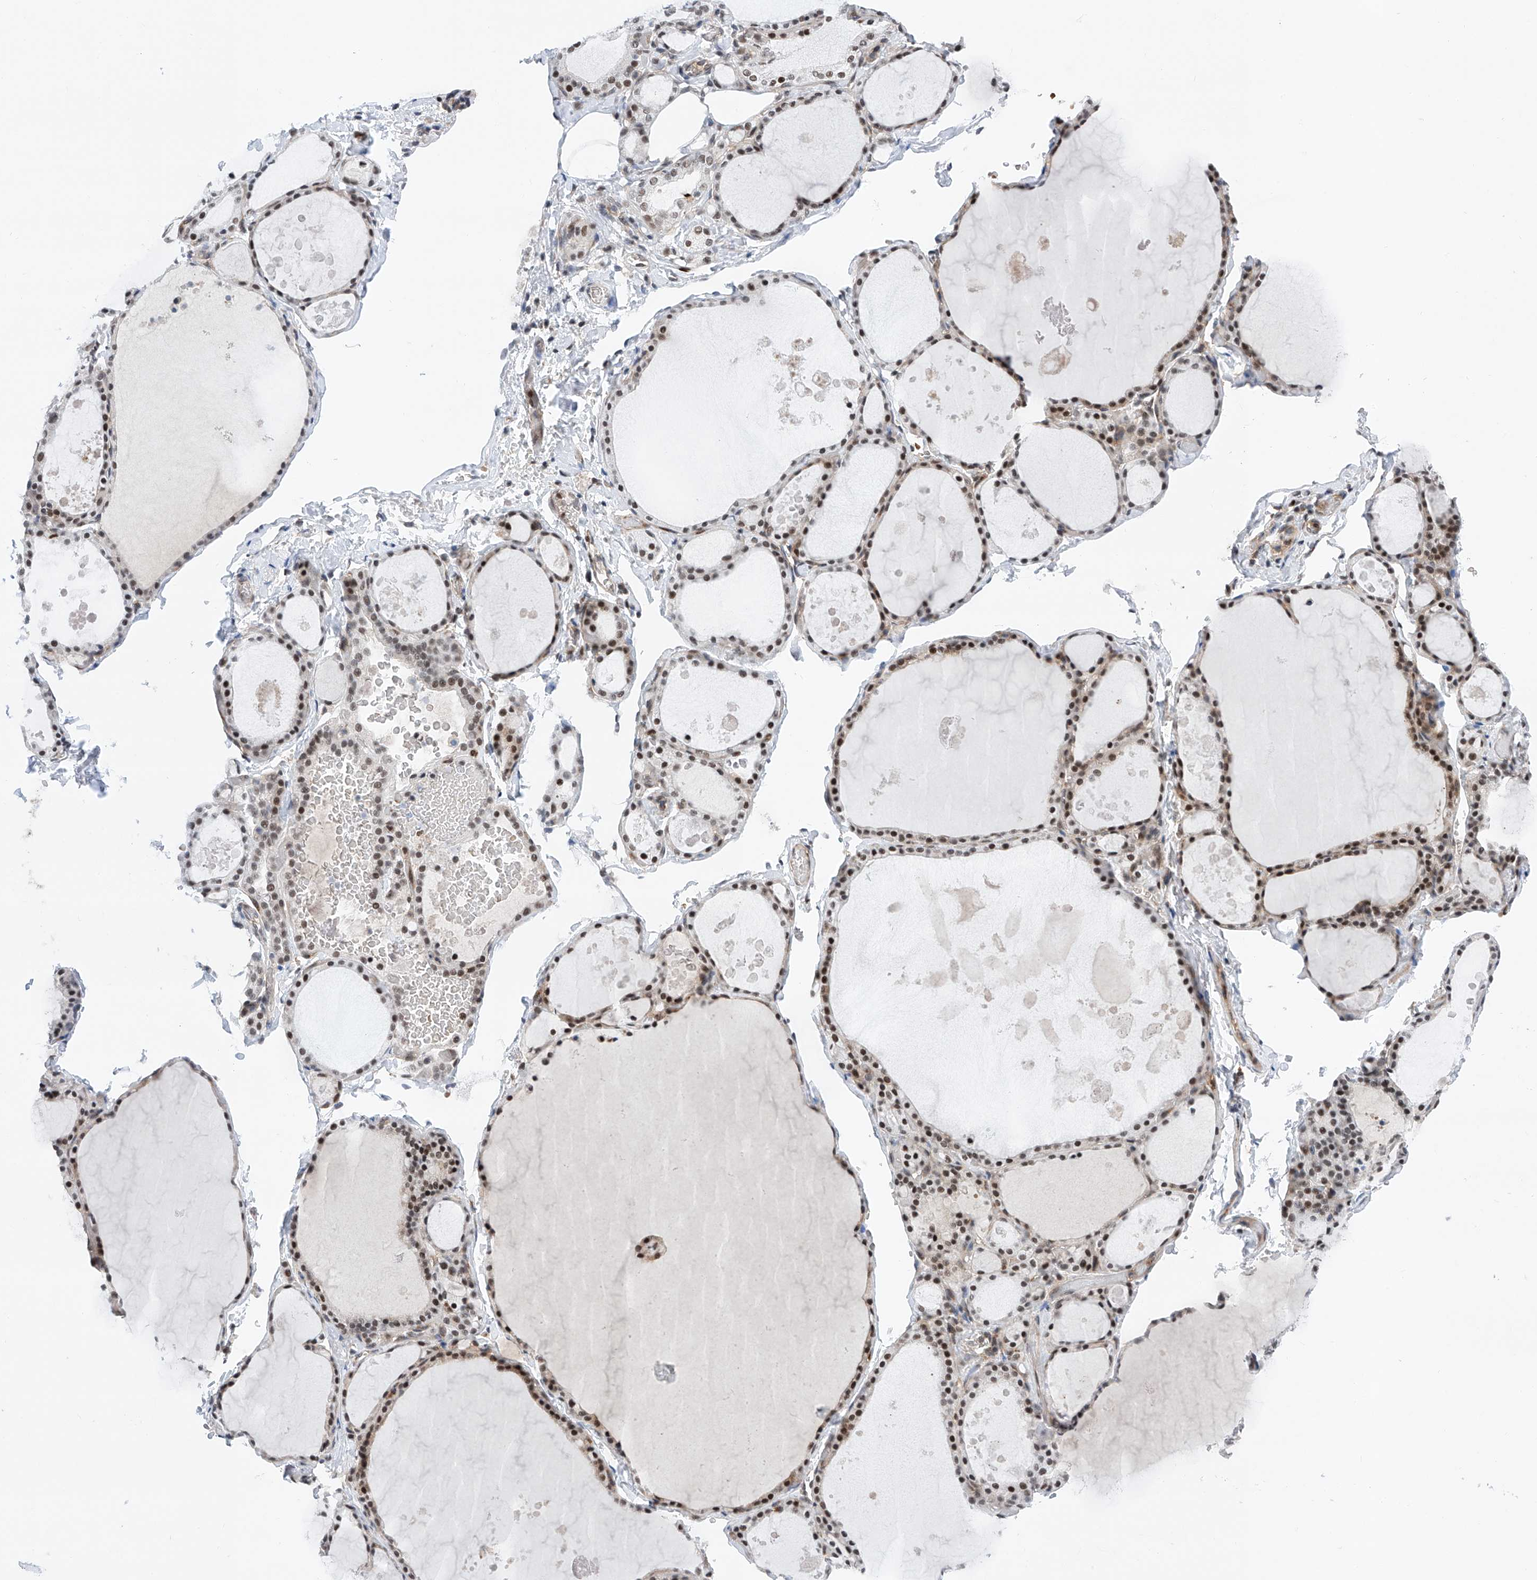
{"staining": {"intensity": "moderate", "quantity": ">75%", "location": "nuclear"}, "tissue": "thyroid gland", "cell_type": "Glandular cells", "image_type": "normal", "snomed": [{"axis": "morphology", "description": "Normal tissue, NOS"}, {"axis": "topography", "description": "Thyroid gland"}], "caption": "A photomicrograph showing moderate nuclear expression in about >75% of glandular cells in unremarkable thyroid gland, as visualized by brown immunohistochemical staining.", "gene": "SNRNP200", "patient": {"sex": "male", "age": 56}}